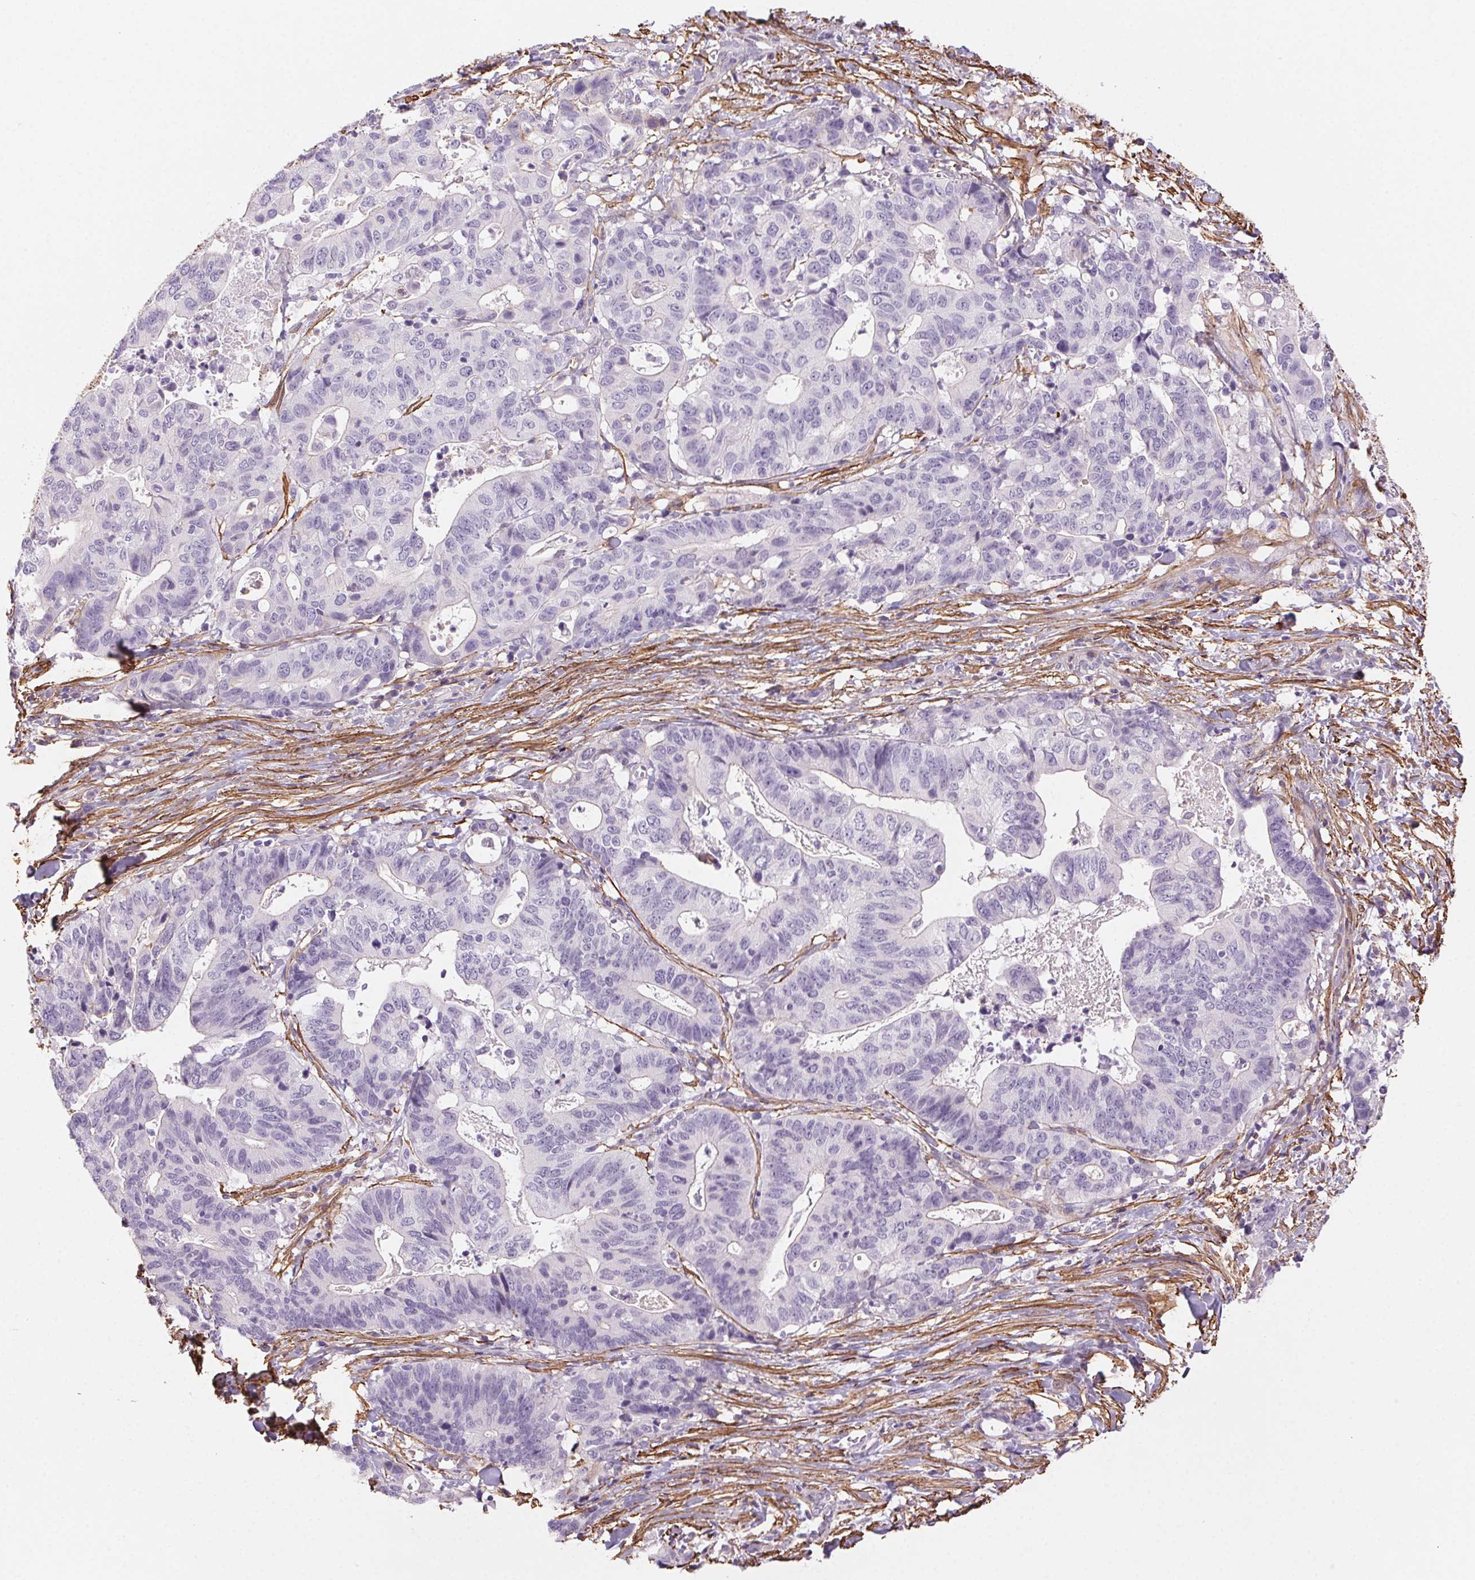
{"staining": {"intensity": "negative", "quantity": "none", "location": "none"}, "tissue": "stomach cancer", "cell_type": "Tumor cells", "image_type": "cancer", "snomed": [{"axis": "morphology", "description": "Adenocarcinoma, NOS"}, {"axis": "topography", "description": "Stomach, upper"}], "caption": "Immunohistochemical staining of stomach adenocarcinoma demonstrates no significant staining in tumor cells.", "gene": "GPX8", "patient": {"sex": "female", "age": 67}}